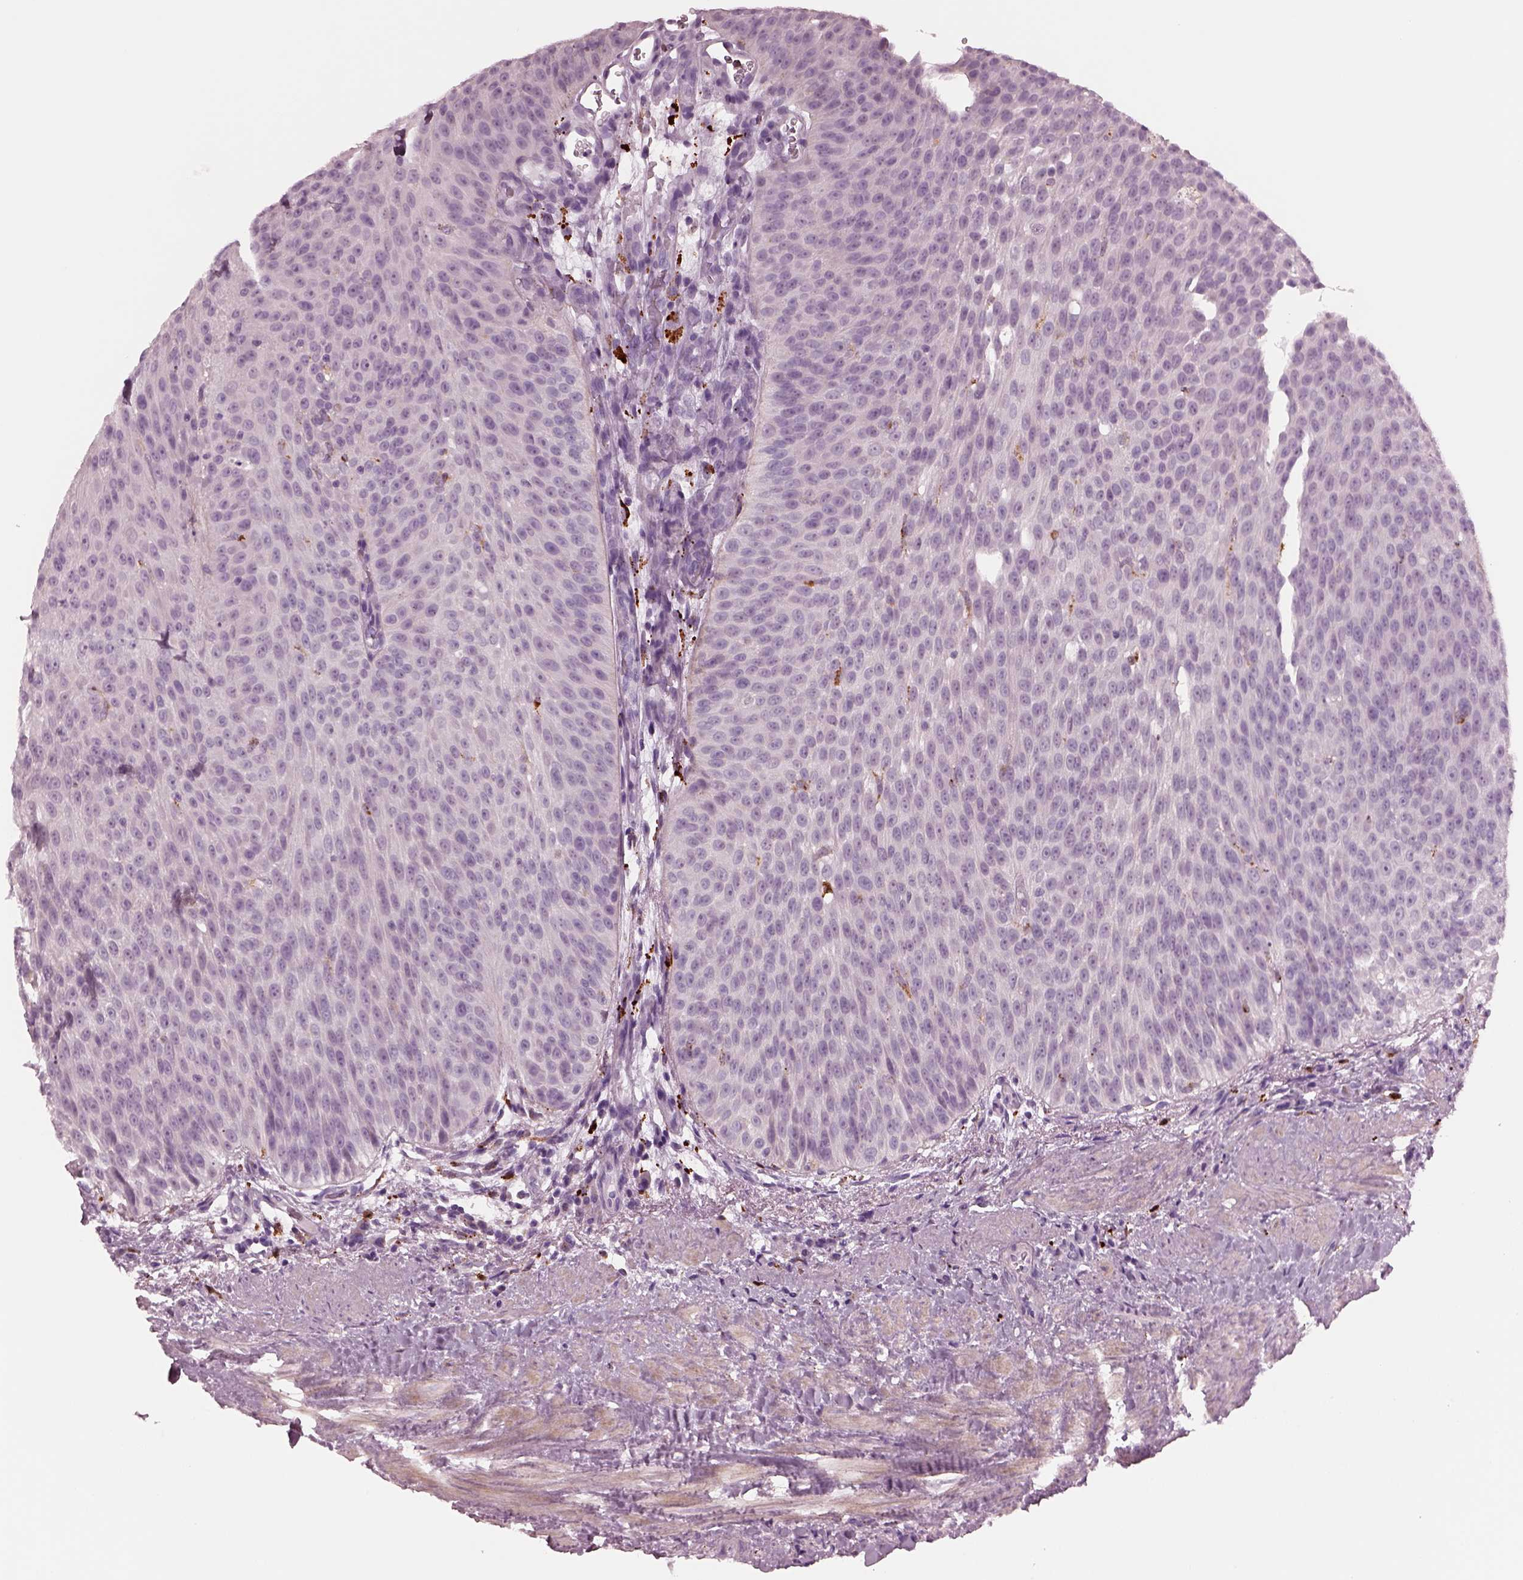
{"staining": {"intensity": "negative", "quantity": "none", "location": "none"}, "tissue": "urothelial cancer", "cell_type": "Tumor cells", "image_type": "cancer", "snomed": [{"axis": "morphology", "description": "Urothelial carcinoma, Low grade"}, {"axis": "topography", "description": "Urinary bladder"}], "caption": "Tumor cells are negative for brown protein staining in urothelial carcinoma (low-grade). (DAB (3,3'-diaminobenzidine) immunohistochemistry (IHC) with hematoxylin counter stain).", "gene": "SLAMF8", "patient": {"sex": "male", "age": 78}}